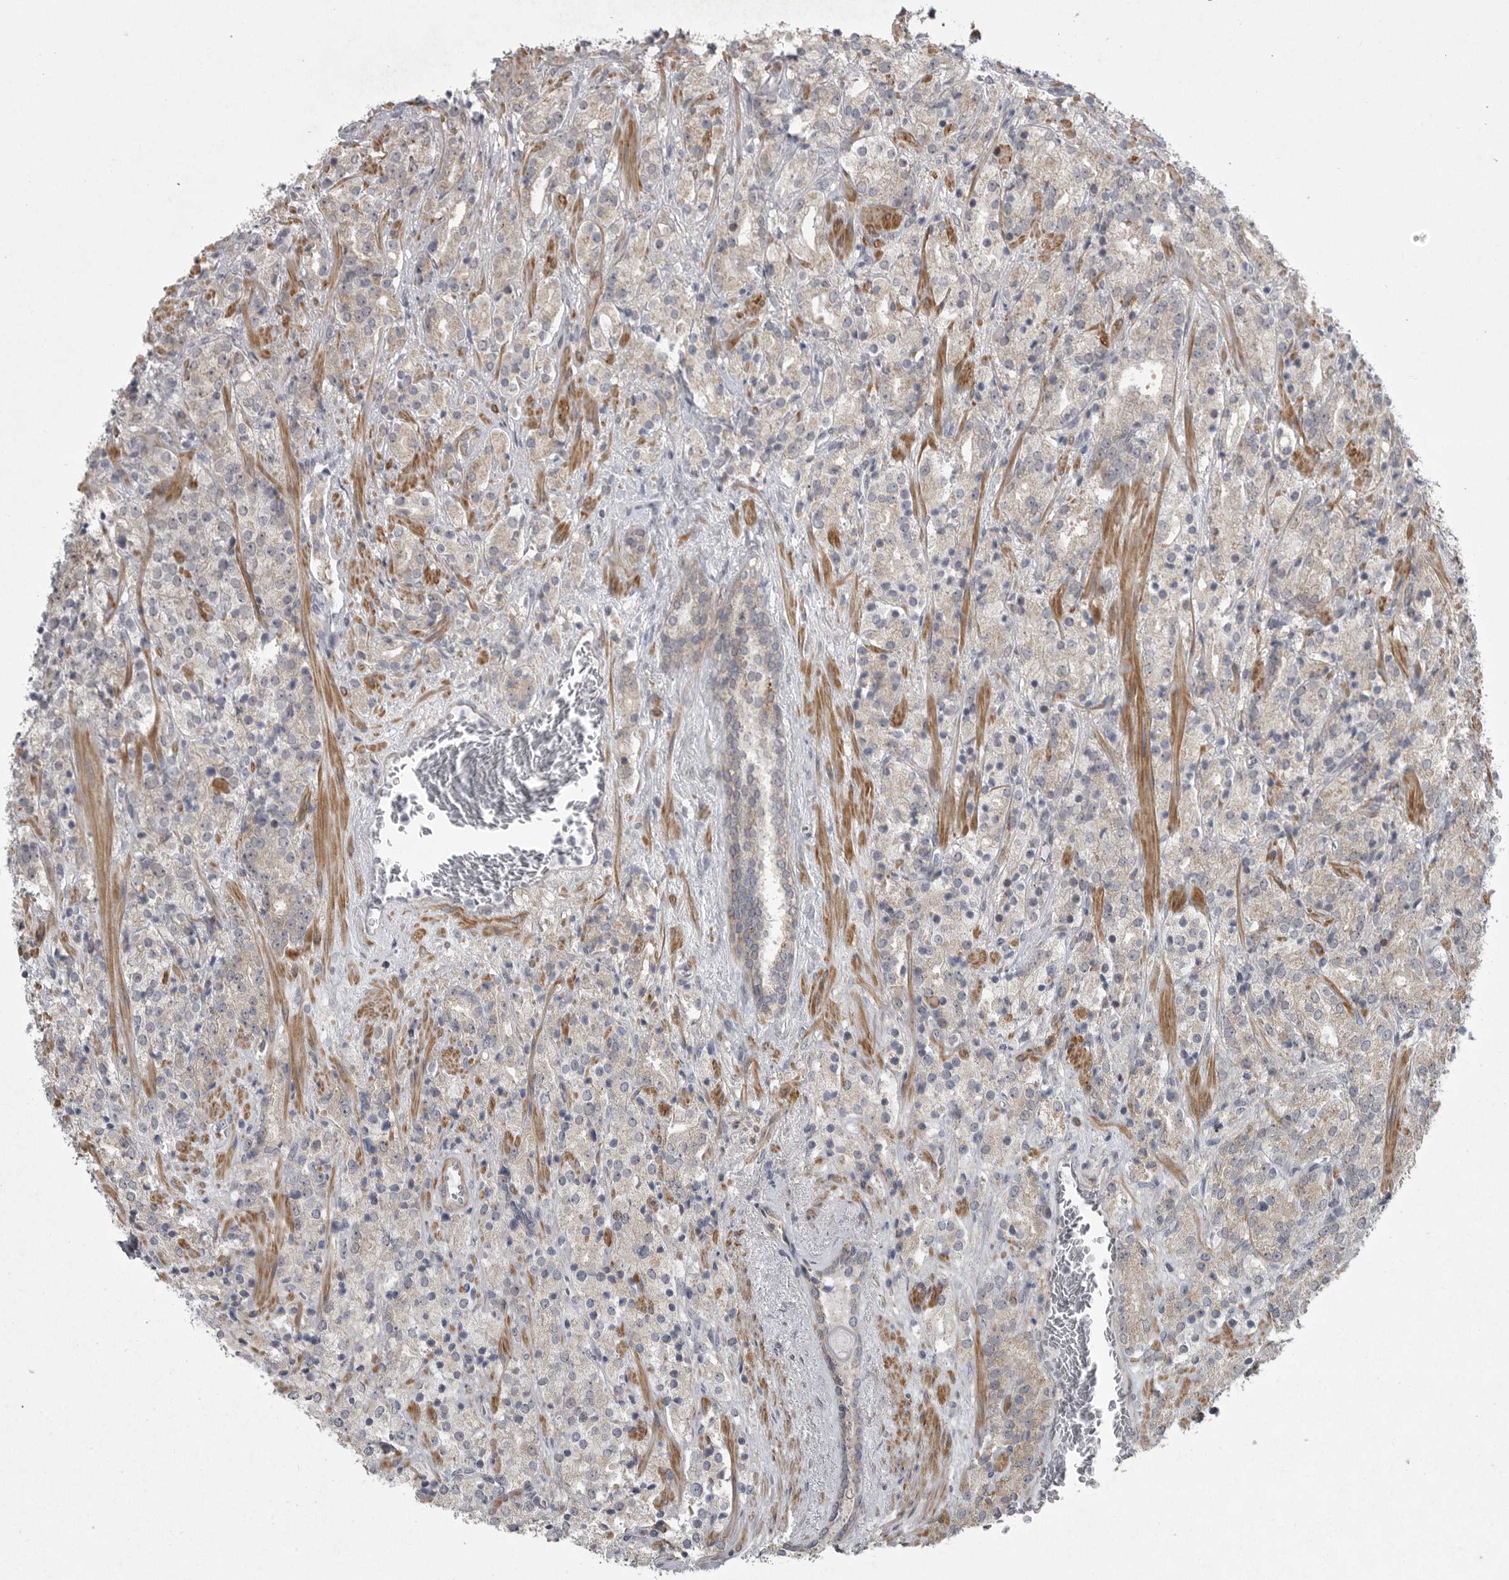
{"staining": {"intensity": "negative", "quantity": "none", "location": "none"}, "tissue": "prostate cancer", "cell_type": "Tumor cells", "image_type": "cancer", "snomed": [{"axis": "morphology", "description": "Adenocarcinoma, High grade"}, {"axis": "topography", "description": "Prostate"}], "caption": "Human prostate adenocarcinoma (high-grade) stained for a protein using immunohistochemistry (IHC) exhibits no expression in tumor cells.", "gene": "PPP1R9A", "patient": {"sex": "male", "age": 71}}